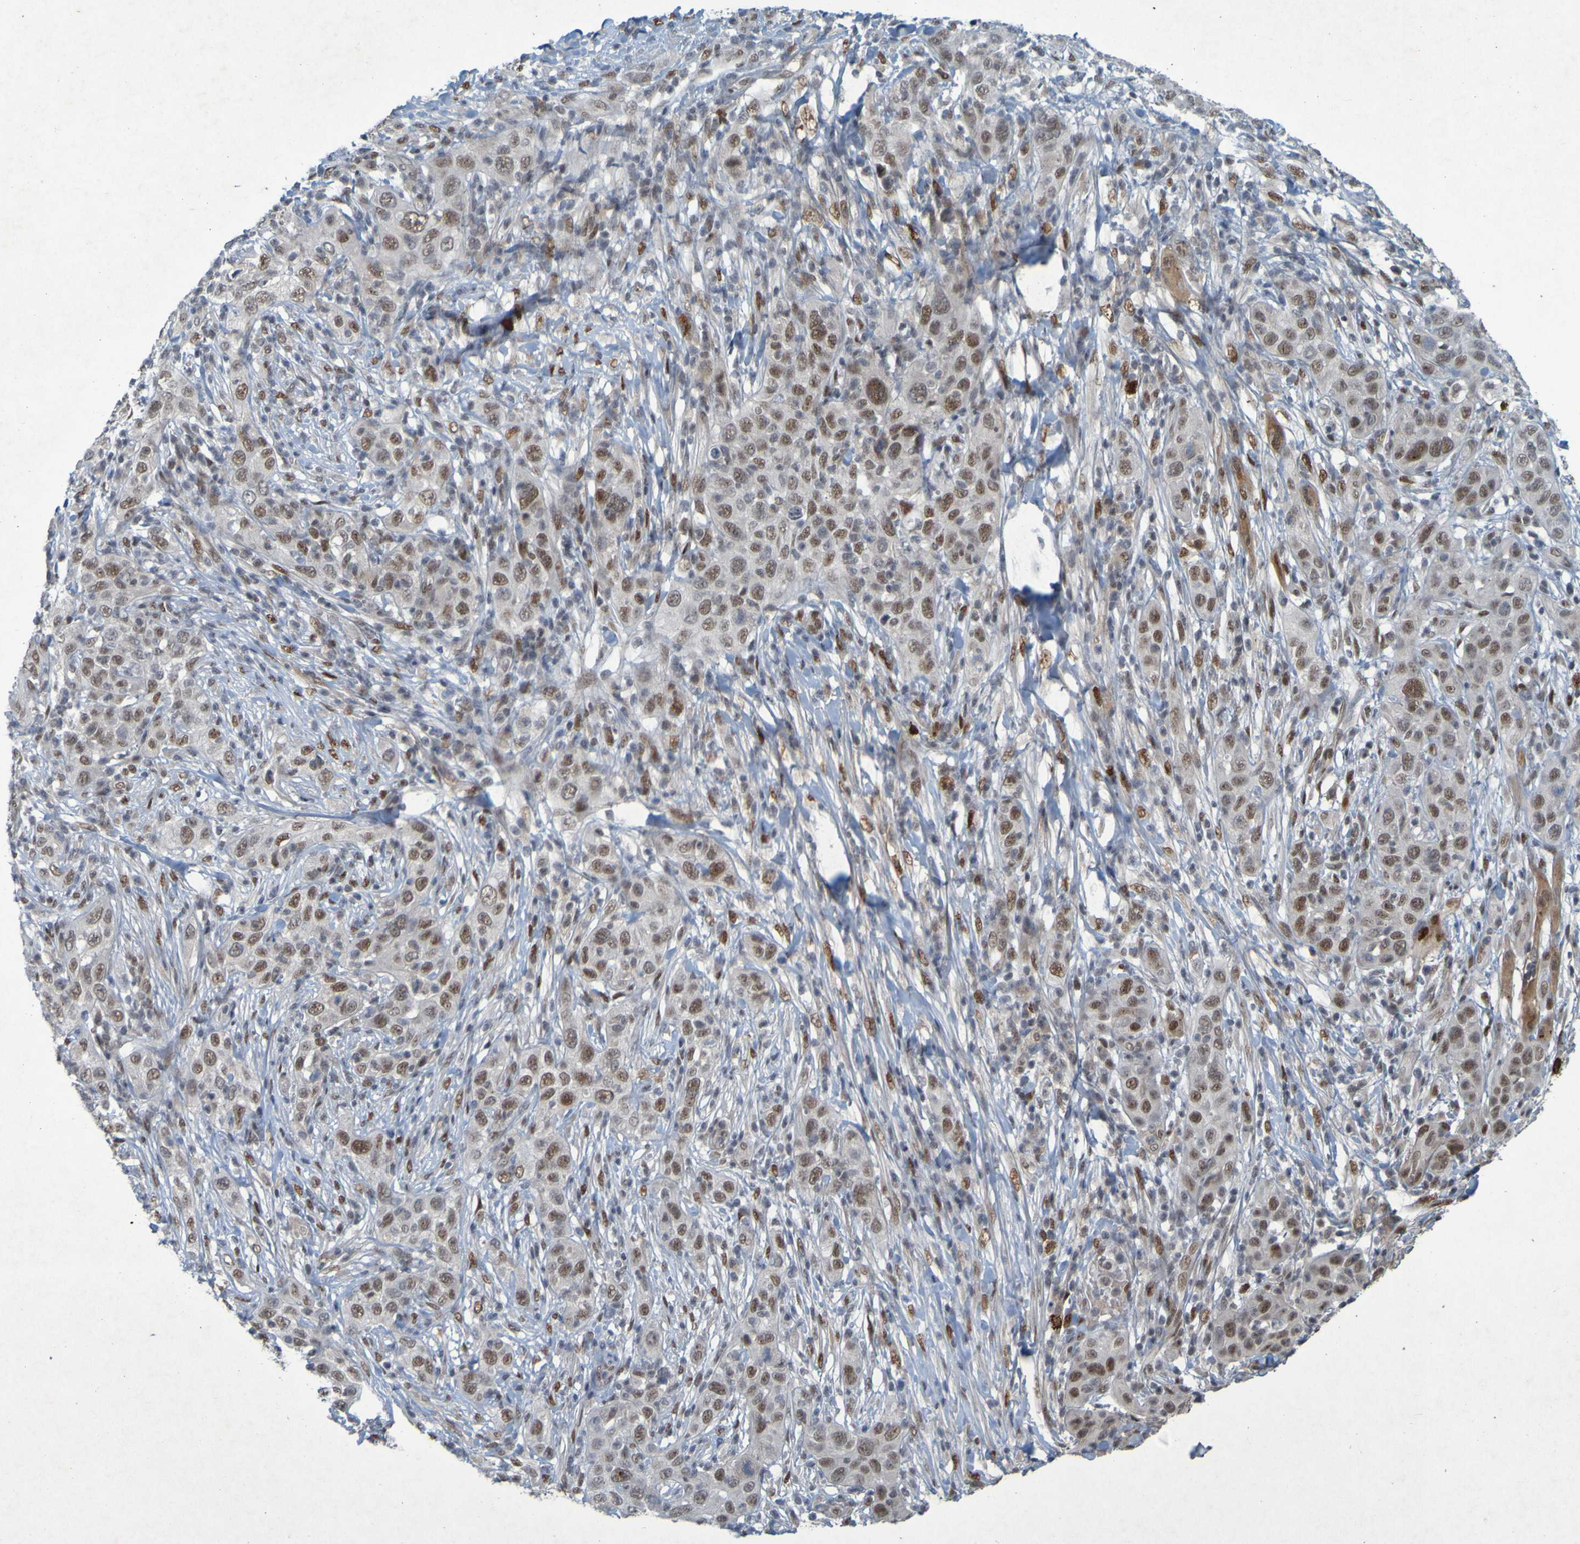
{"staining": {"intensity": "moderate", "quantity": ">75%", "location": "nuclear"}, "tissue": "skin cancer", "cell_type": "Tumor cells", "image_type": "cancer", "snomed": [{"axis": "morphology", "description": "Squamous cell carcinoma, NOS"}, {"axis": "topography", "description": "Skin"}], "caption": "Immunohistochemistry histopathology image of neoplastic tissue: human skin cancer stained using immunohistochemistry (IHC) exhibits medium levels of moderate protein expression localized specifically in the nuclear of tumor cells, appearing as a nuclear brown color.", "gene": "MCPH1", "patient": {"sex": "female", "age": 88}}